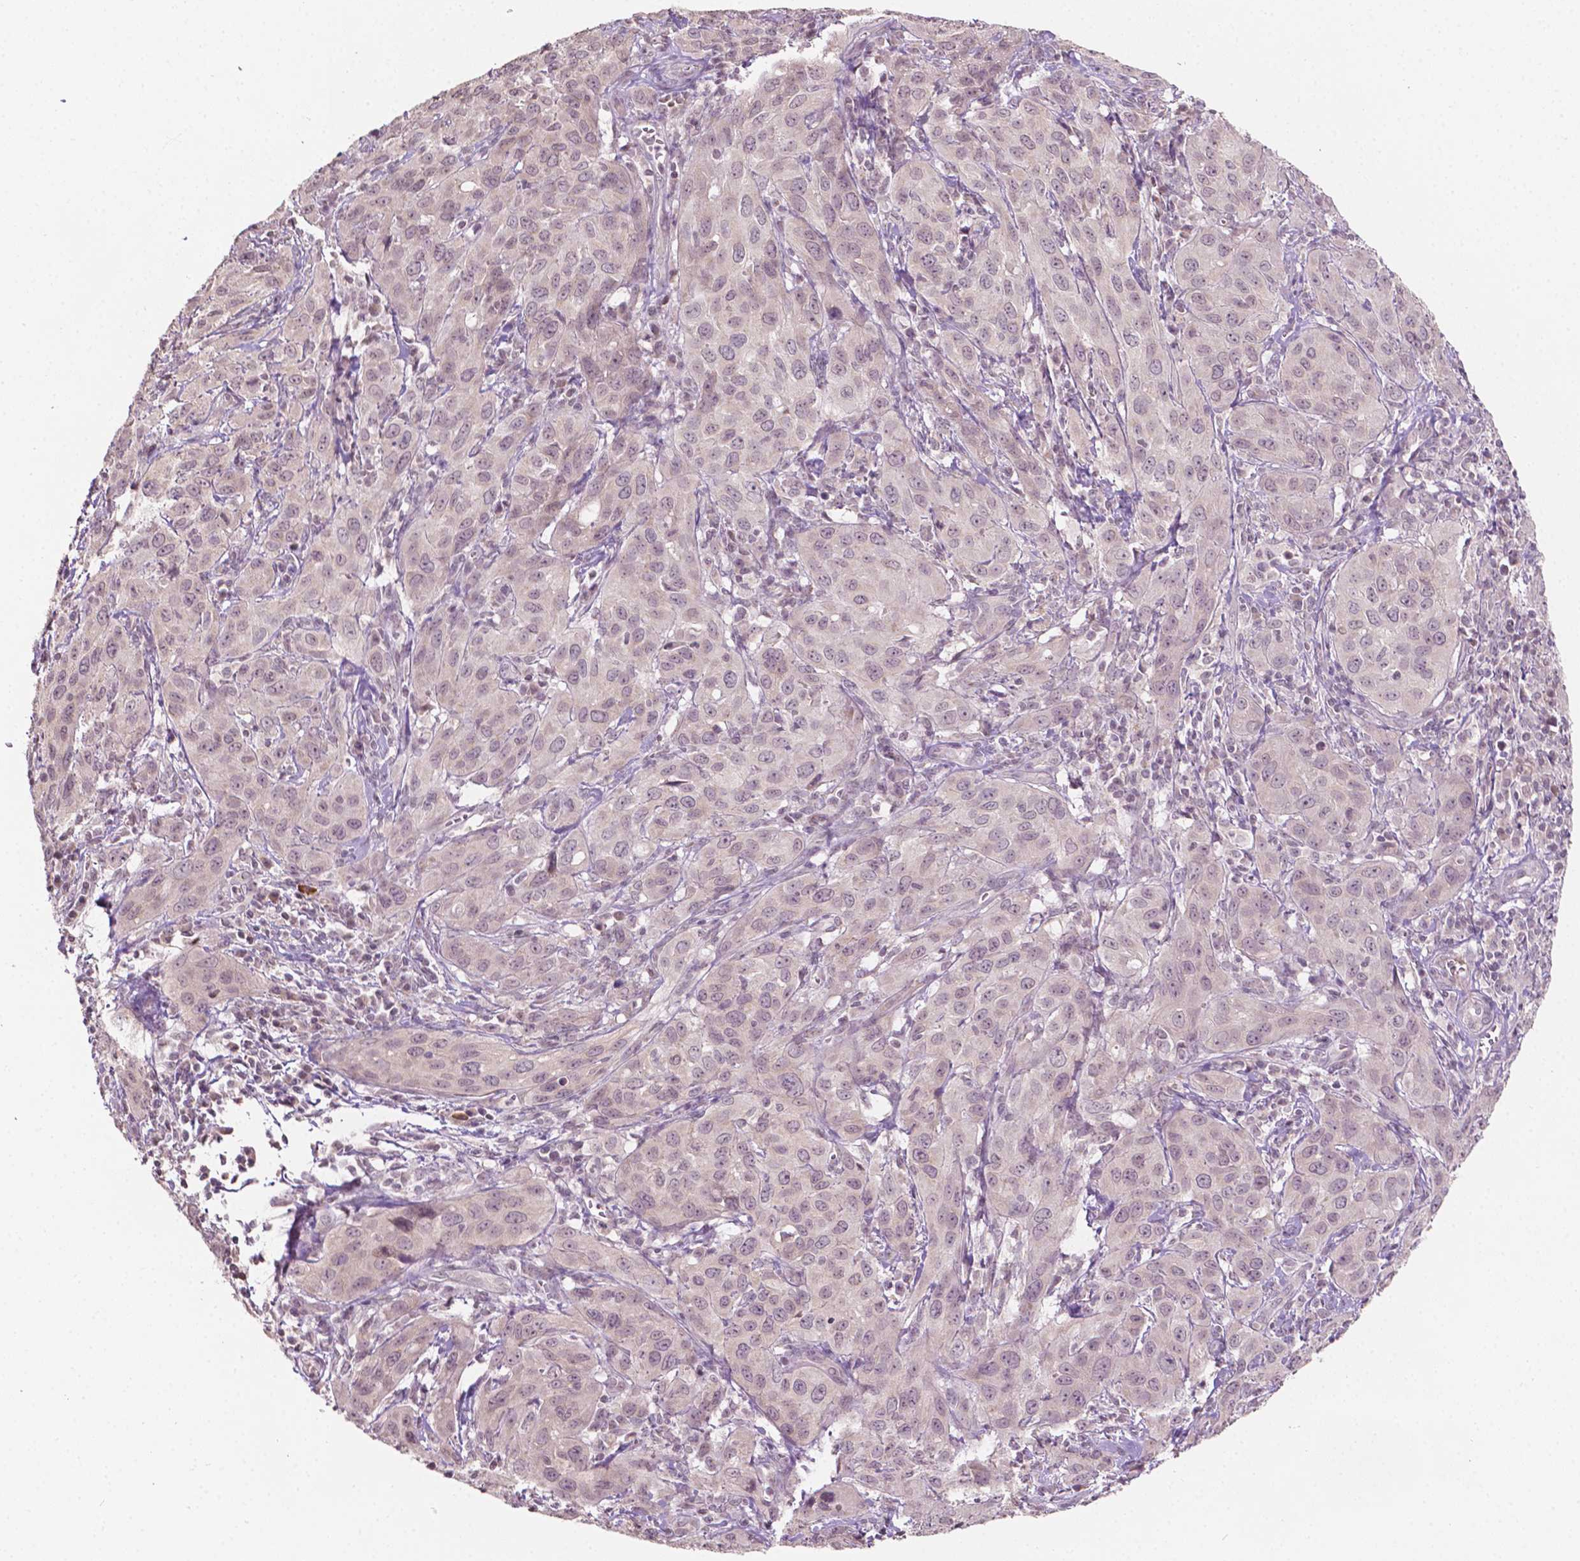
{"staining": {"intensity": "negative", "quantity": "none", "location": "none"}, "tissue": "cervical cancer", "cell_type": "Tumor cells", "image_type": "cancer", "snomed": [{"axis": "morphology", "description": "Normal tissue, NOS"}, {"axis": "morphology", "description": "Squamous cell carcinoma, NOS"}, {"axis": "topography", "description": "Cervix"}], "caption": "Immunohistochemistry histopathology image of cervical cancer (squamous cell carcinoma) stained for a protein (brown), which demonstrates no positivity in tumor cells.", "gene": "NOS1AP", "patient": {"sex": "female", "age": 51}}